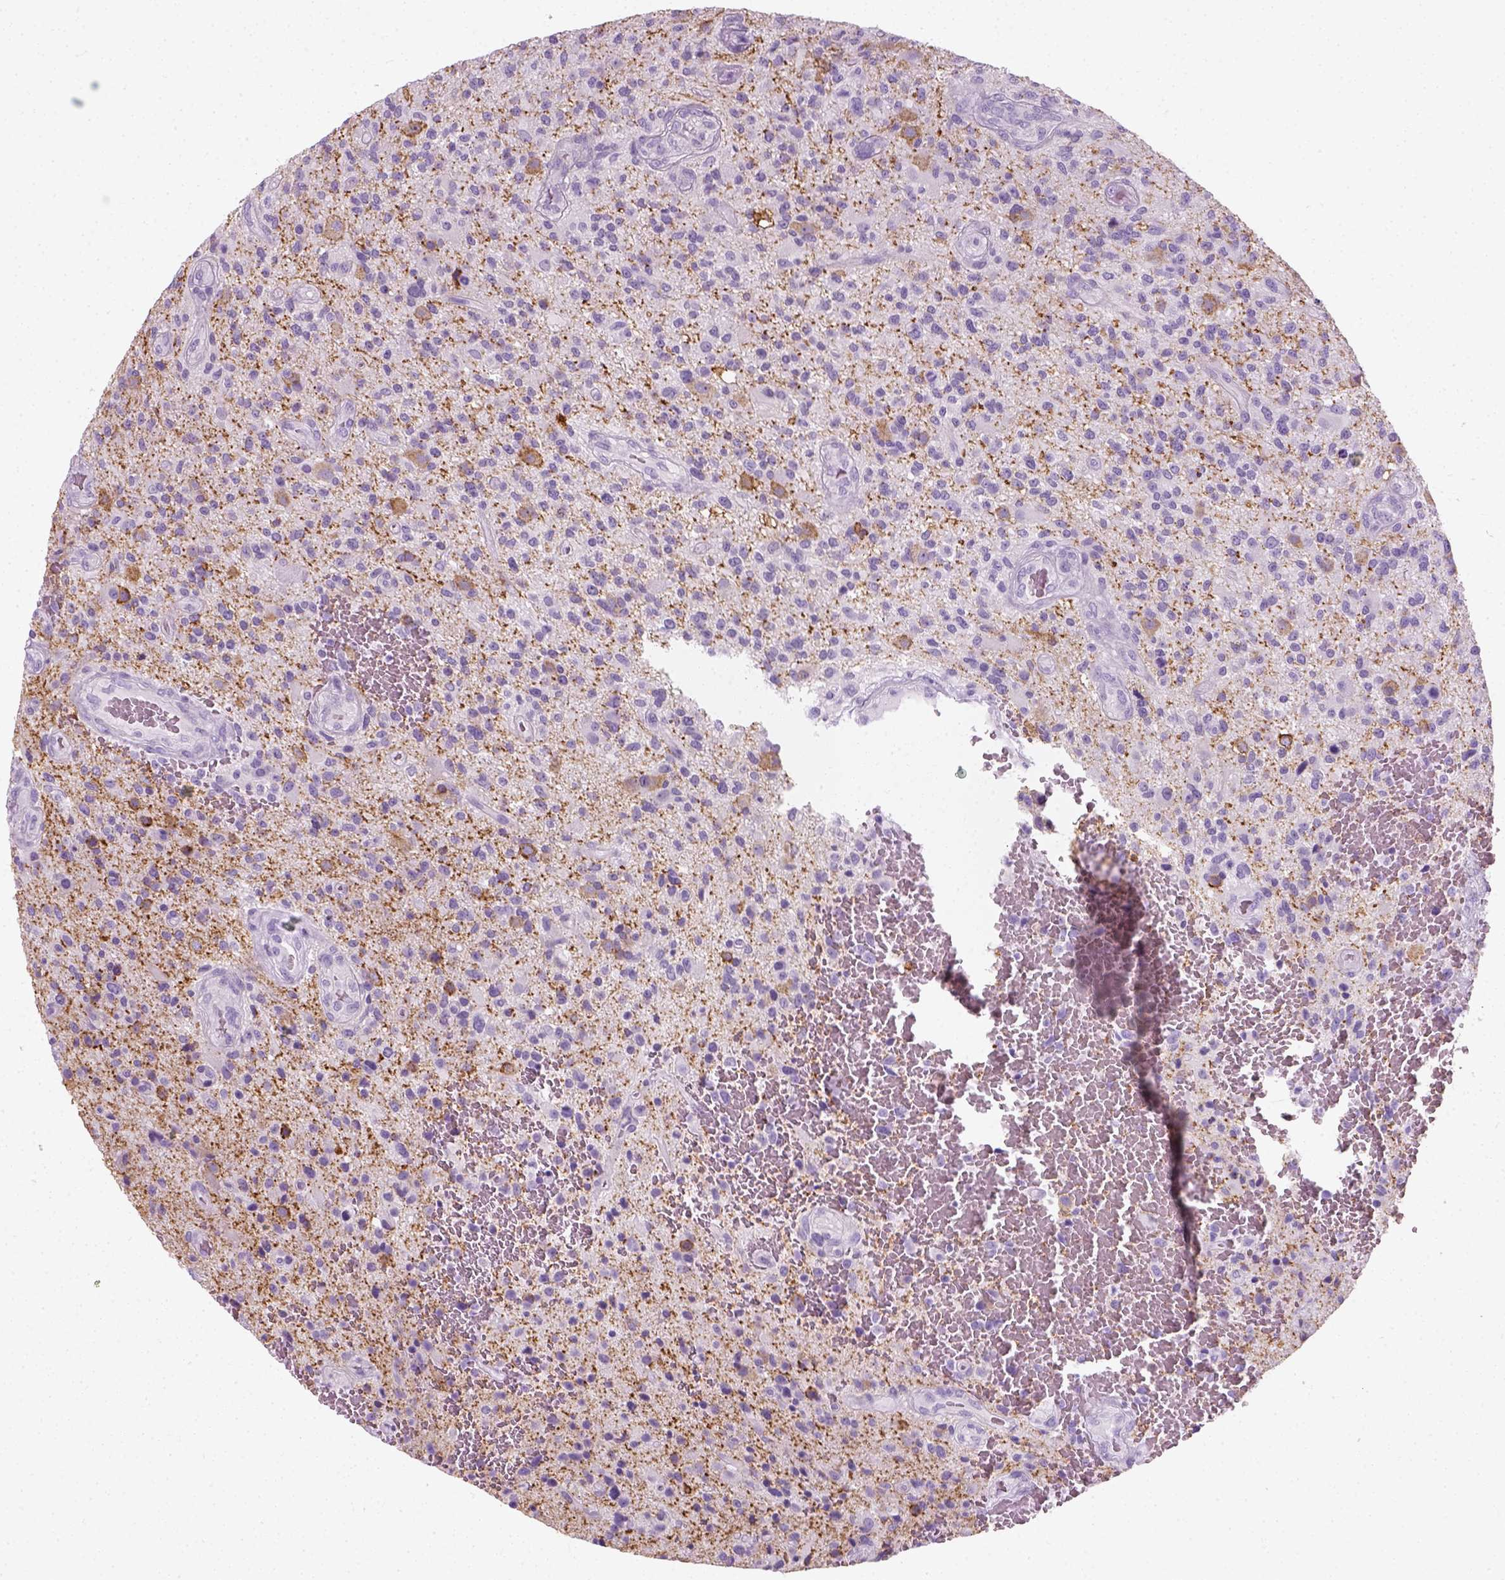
{"staining": {"intensity": "negative", "quantity": "none", "location": "none"}, "tissue": "glioma", "cell_type": "Tumor cells", "image_type": "cancer", "snomed": [{"axis": "morphology", "description": "Glioma, malignant, High grade"}, {"axis": "topography", "description": "Brain"}], "caption": "Tumor cells show no significant protein positivity in glioma.", "gene": "SLC12A5", "patient": {"sex": "male", "age": 47}}